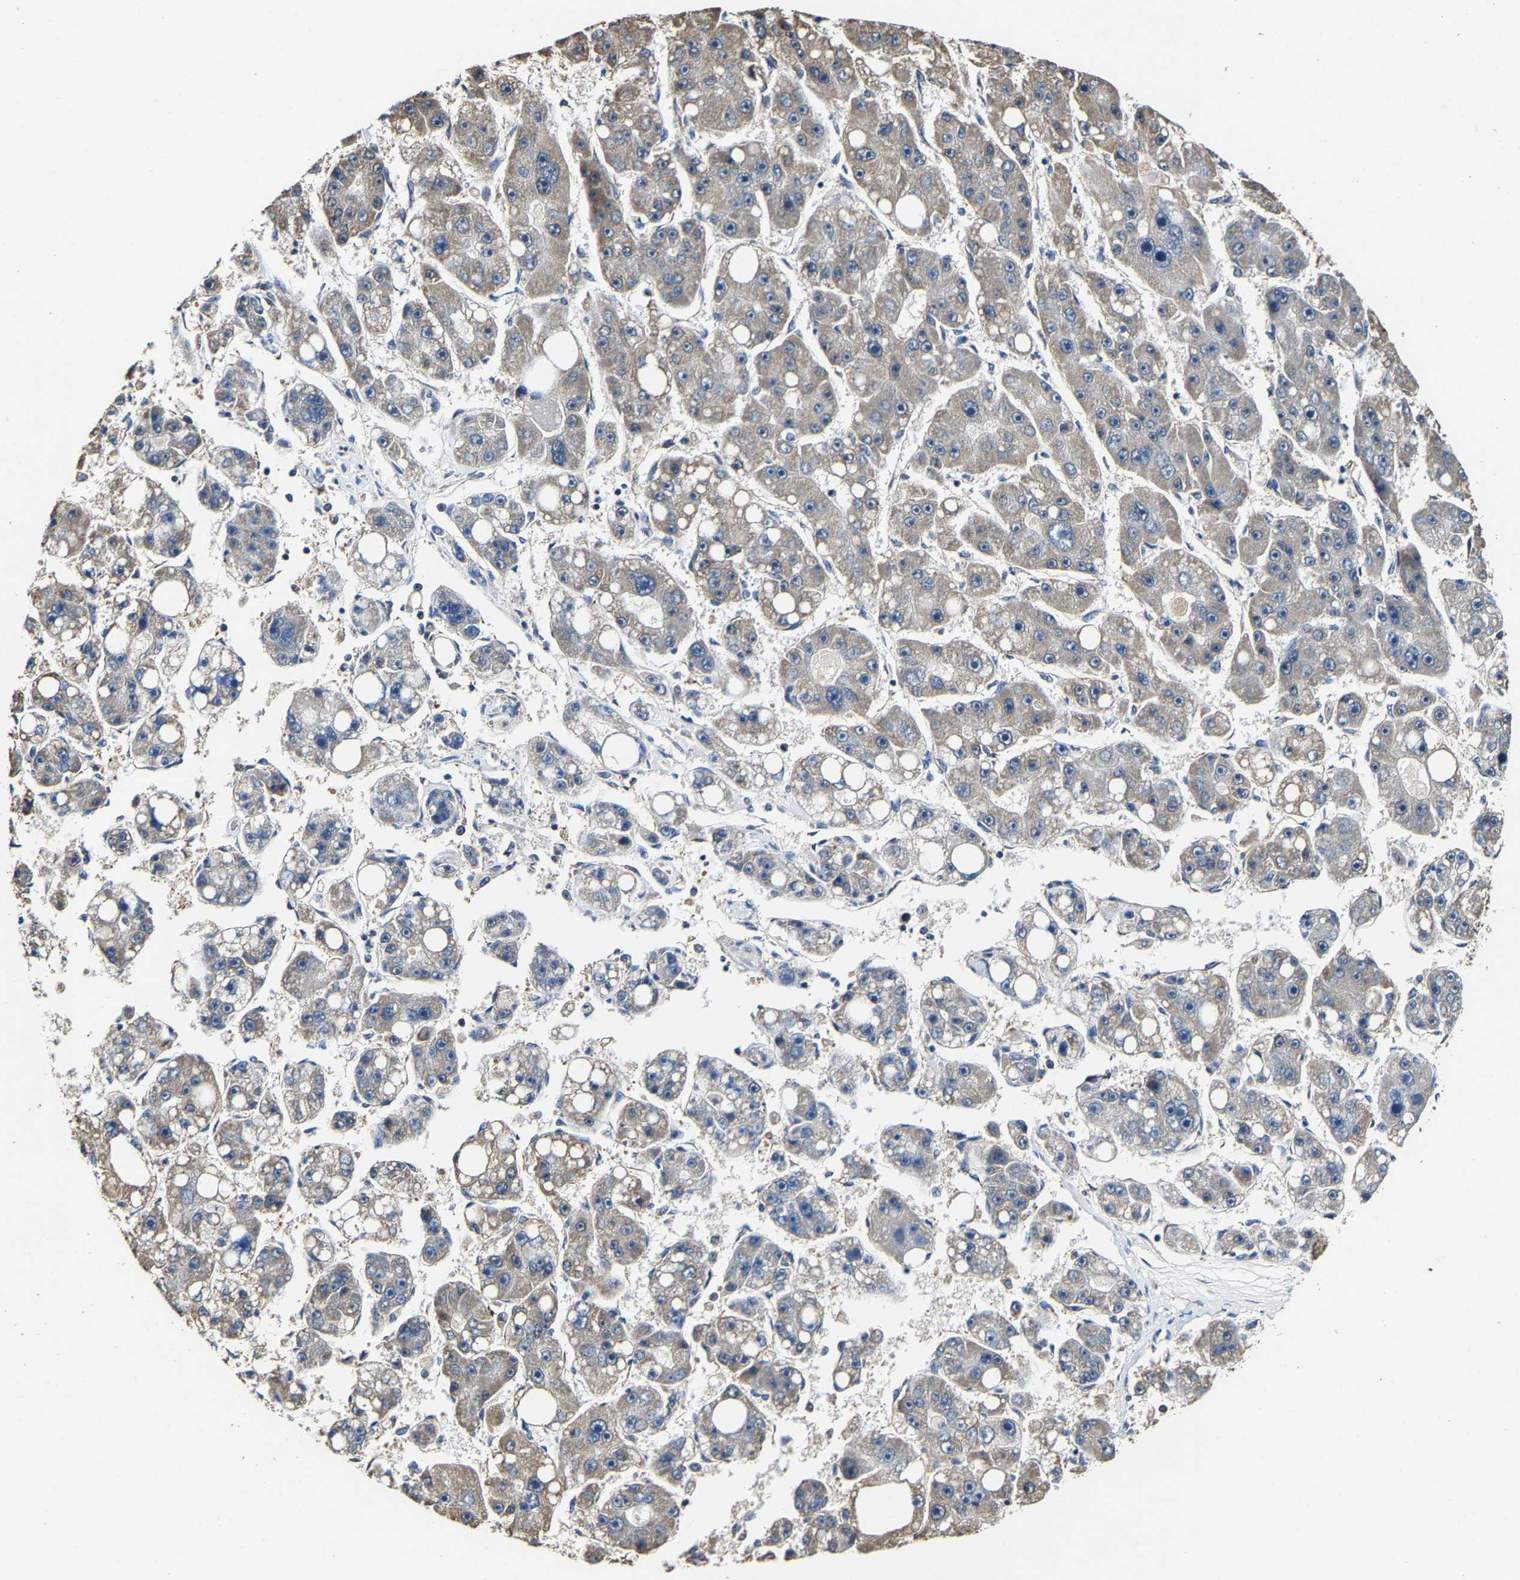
{"staining": {"intensity": "weak", "quantity": "25%-75%", "location": "cytoplasmic/membranous"}, "tissue": "liver cancer", "cell_type": "Tumor cells", "image_type": "cancer", "snomed": [{"axis": "morphology", "description": "Carcinoma, Hepatocellular, NOS"}, {"axis": "topography", "description": "Liver"}], "caption": "Weak cytoplasmic/membranous protein staining is seen in about 25%-75% of tumor cells in liver hepatocellular carcinoma. The staining was performed using DAB (3,3'-diaminobenzidine), with brown indicating positive protein expression. Nuclei are stained blue with hematoxylin.", "gene": "GFRA3", "patient": {"sex": "female", "age": 61}}